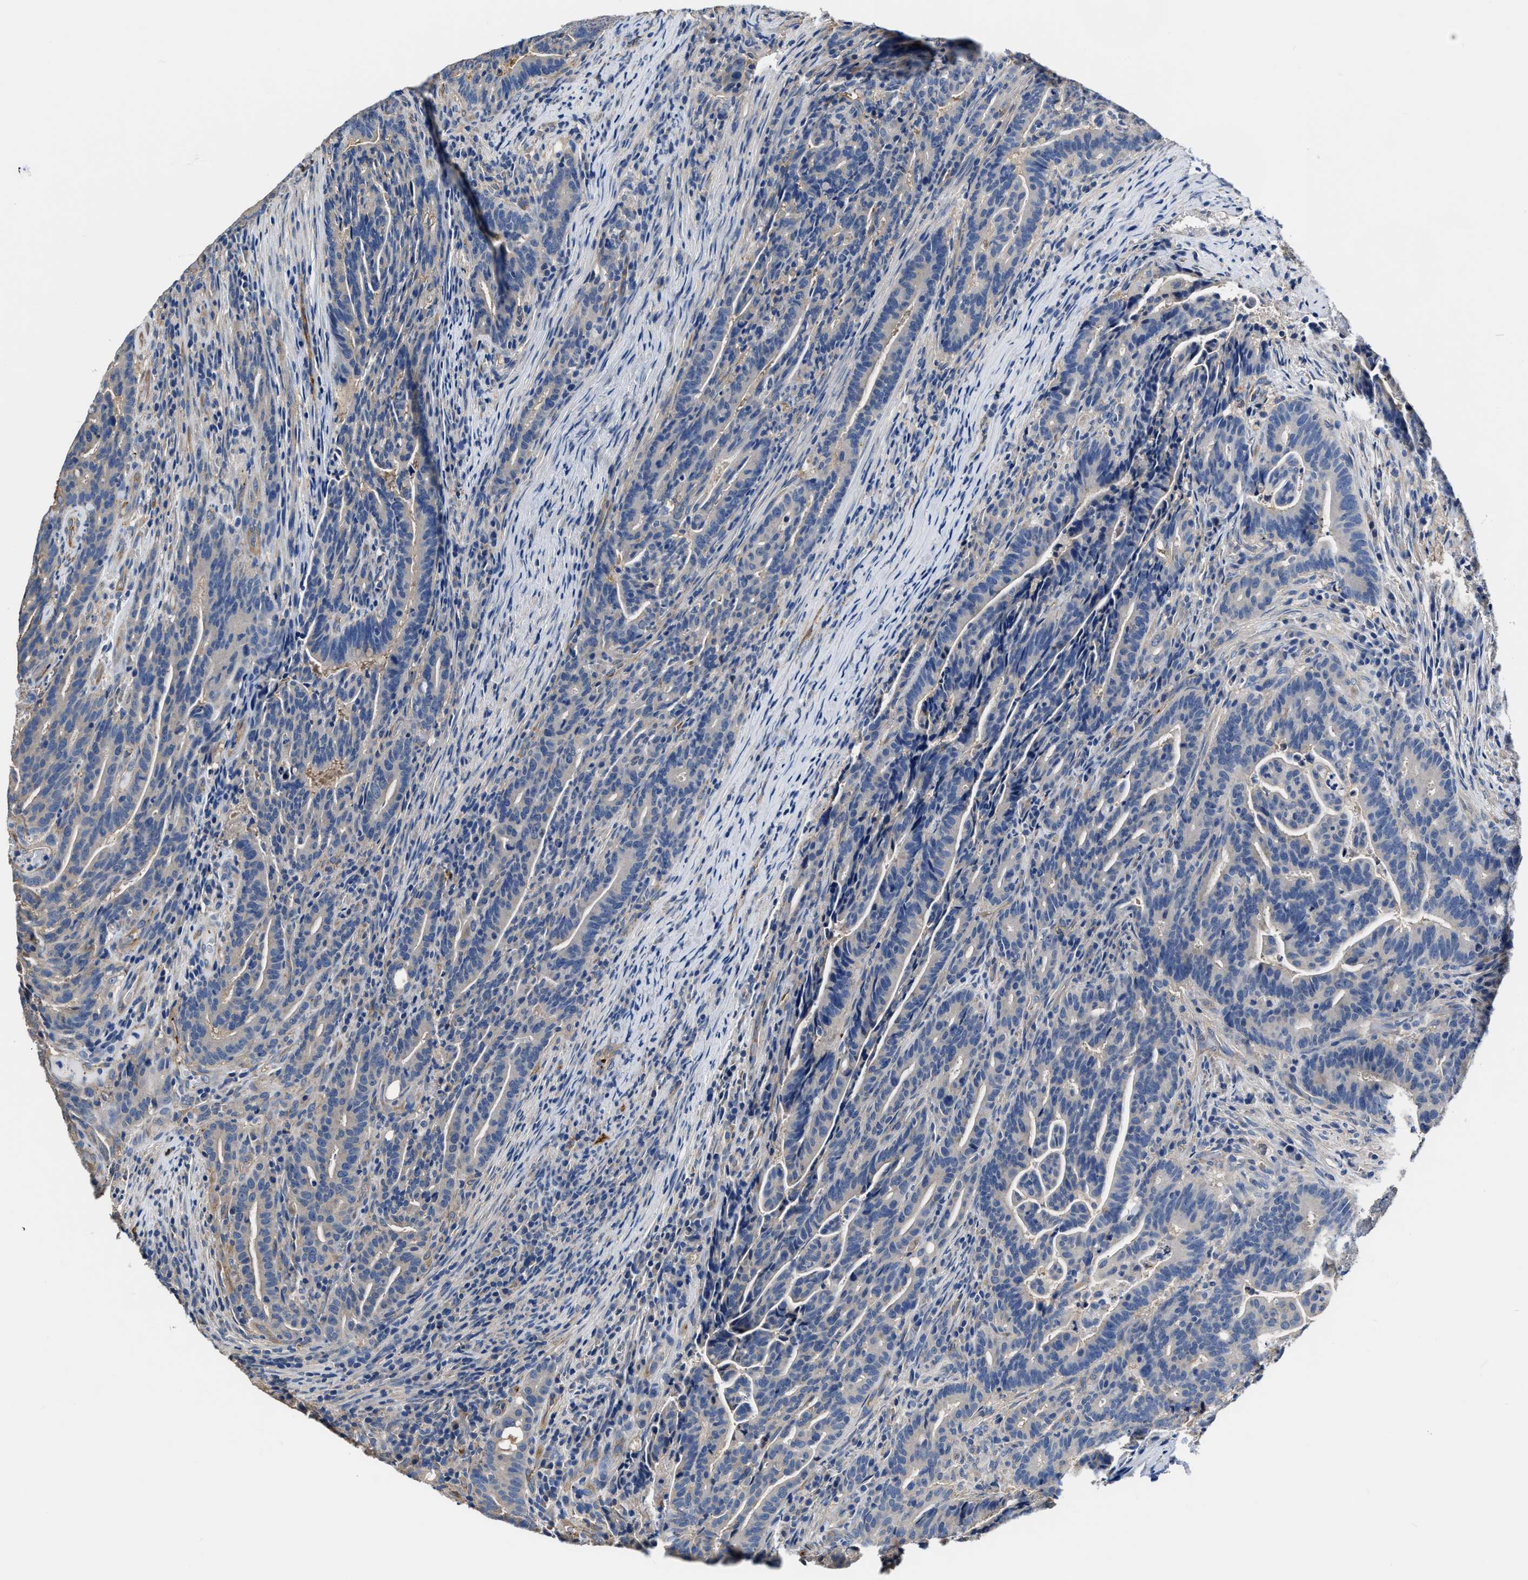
{"staining": {"intensity": "negative", "quantity": "none", "location": "none"}, "tissue": "colorectal cancer", "cell_type": "Tumor cells", "image_type": "cancer", "snomed": [{"axis": "morphology", "description": "Adenocarcinoma, NOS"}, {"axis": "topography", "description": "Colon"}], "caption": "Photomicrograph shows no significant protein staining in tumor cells of colorectal cancer (adenocarcinoma). (DAB (3,3'-diaminobenzidine) immunohistochemistry (IHC) visualized using brightfield microscopy, high magnification).", "gene": "C22orf42", "patient": {"sex": "female", "age": 66}}